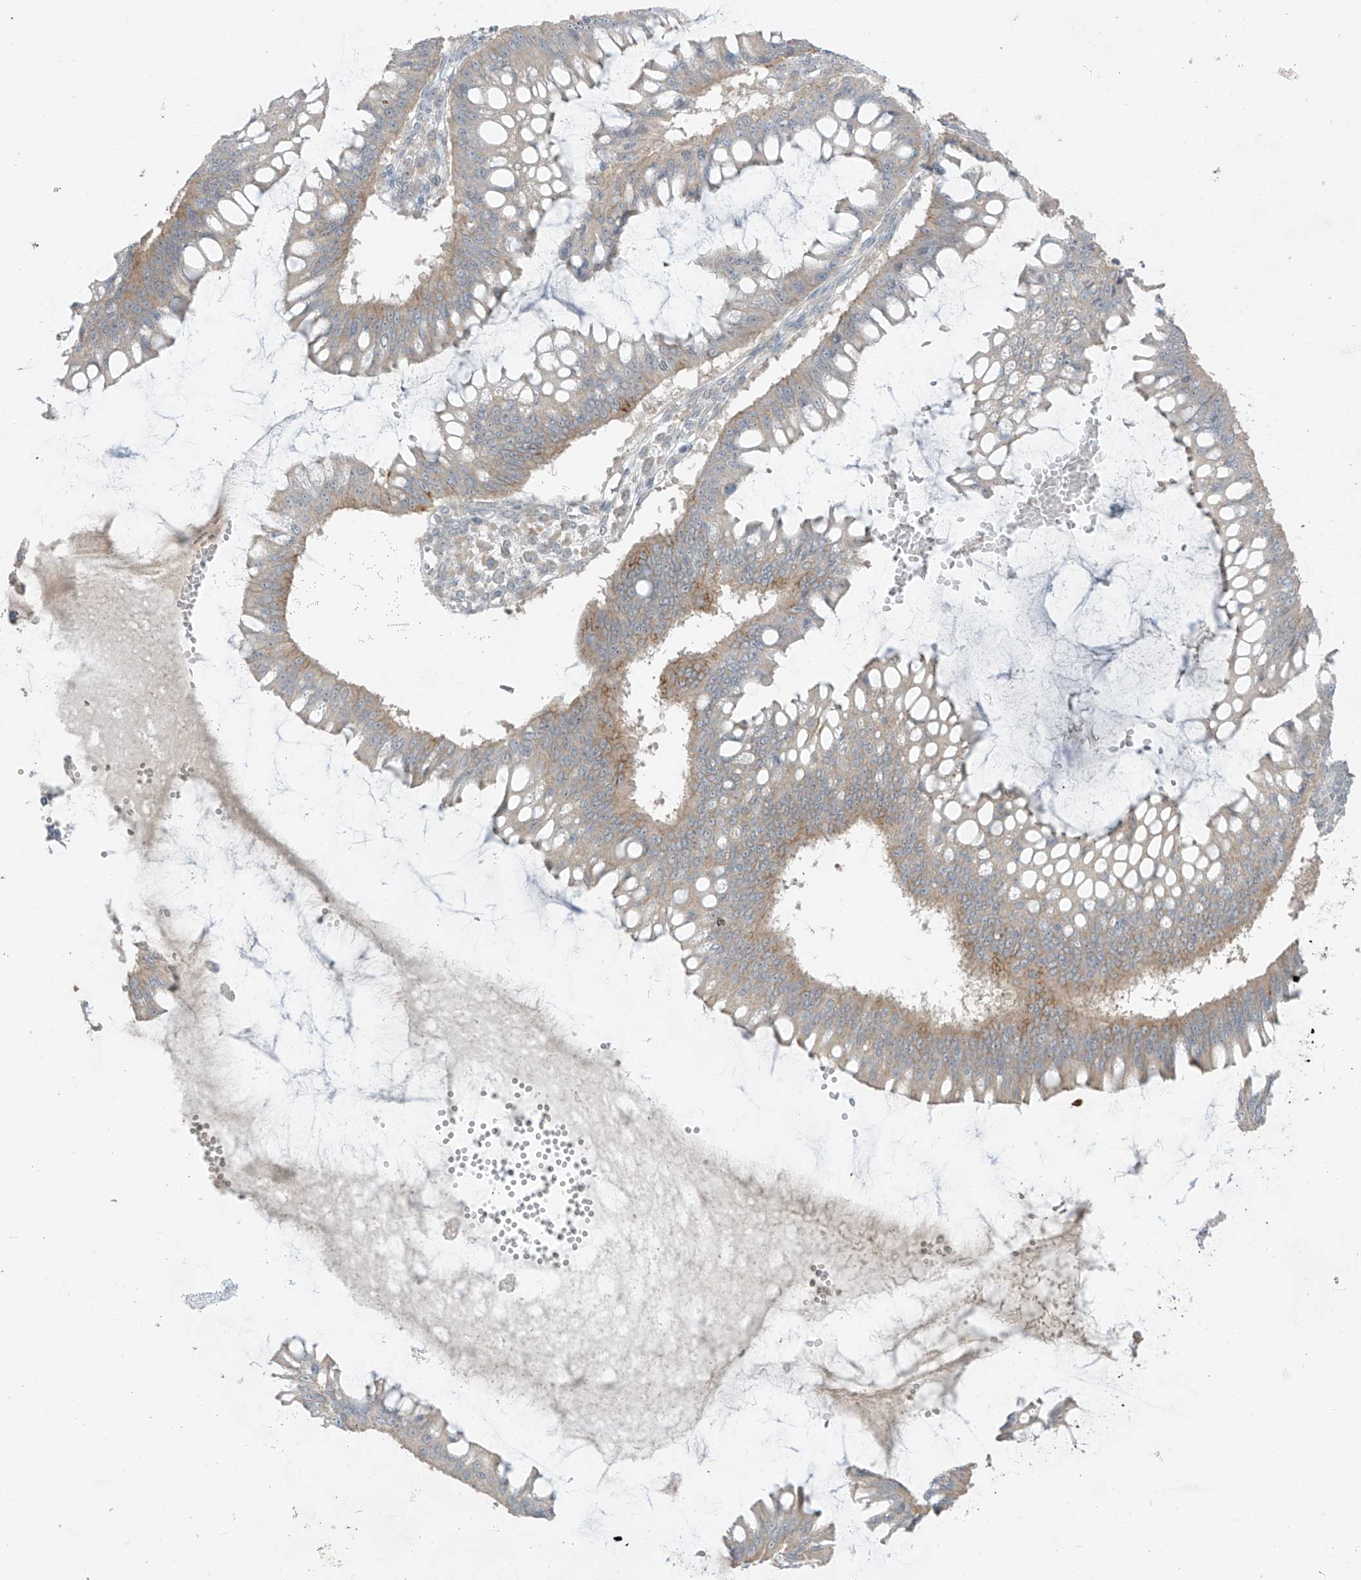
{"staining": {"intensity": "weak", "quantity": "25%-75%", "location": "cytoplasmic/membranous"}, "tissue": "ovarian cancer", "cell_type": "Tumor cells", "image_type": "cancer", "snomed": [{"axis": "morphology", "description": "Cystadenocarcinoma, mucinous, NOS"}, {"axis": "topography", "description": "Ovary"}], "caption": "Mucinous cystadenocarcinoma (ovarian) stained with a brown dye displays weak cytoplasmic/membranous positive positivity in approximately 25%-75% of tumor cells.", "gene": "ANGEL2", "patient": {"sex": "female", "age": 73}}